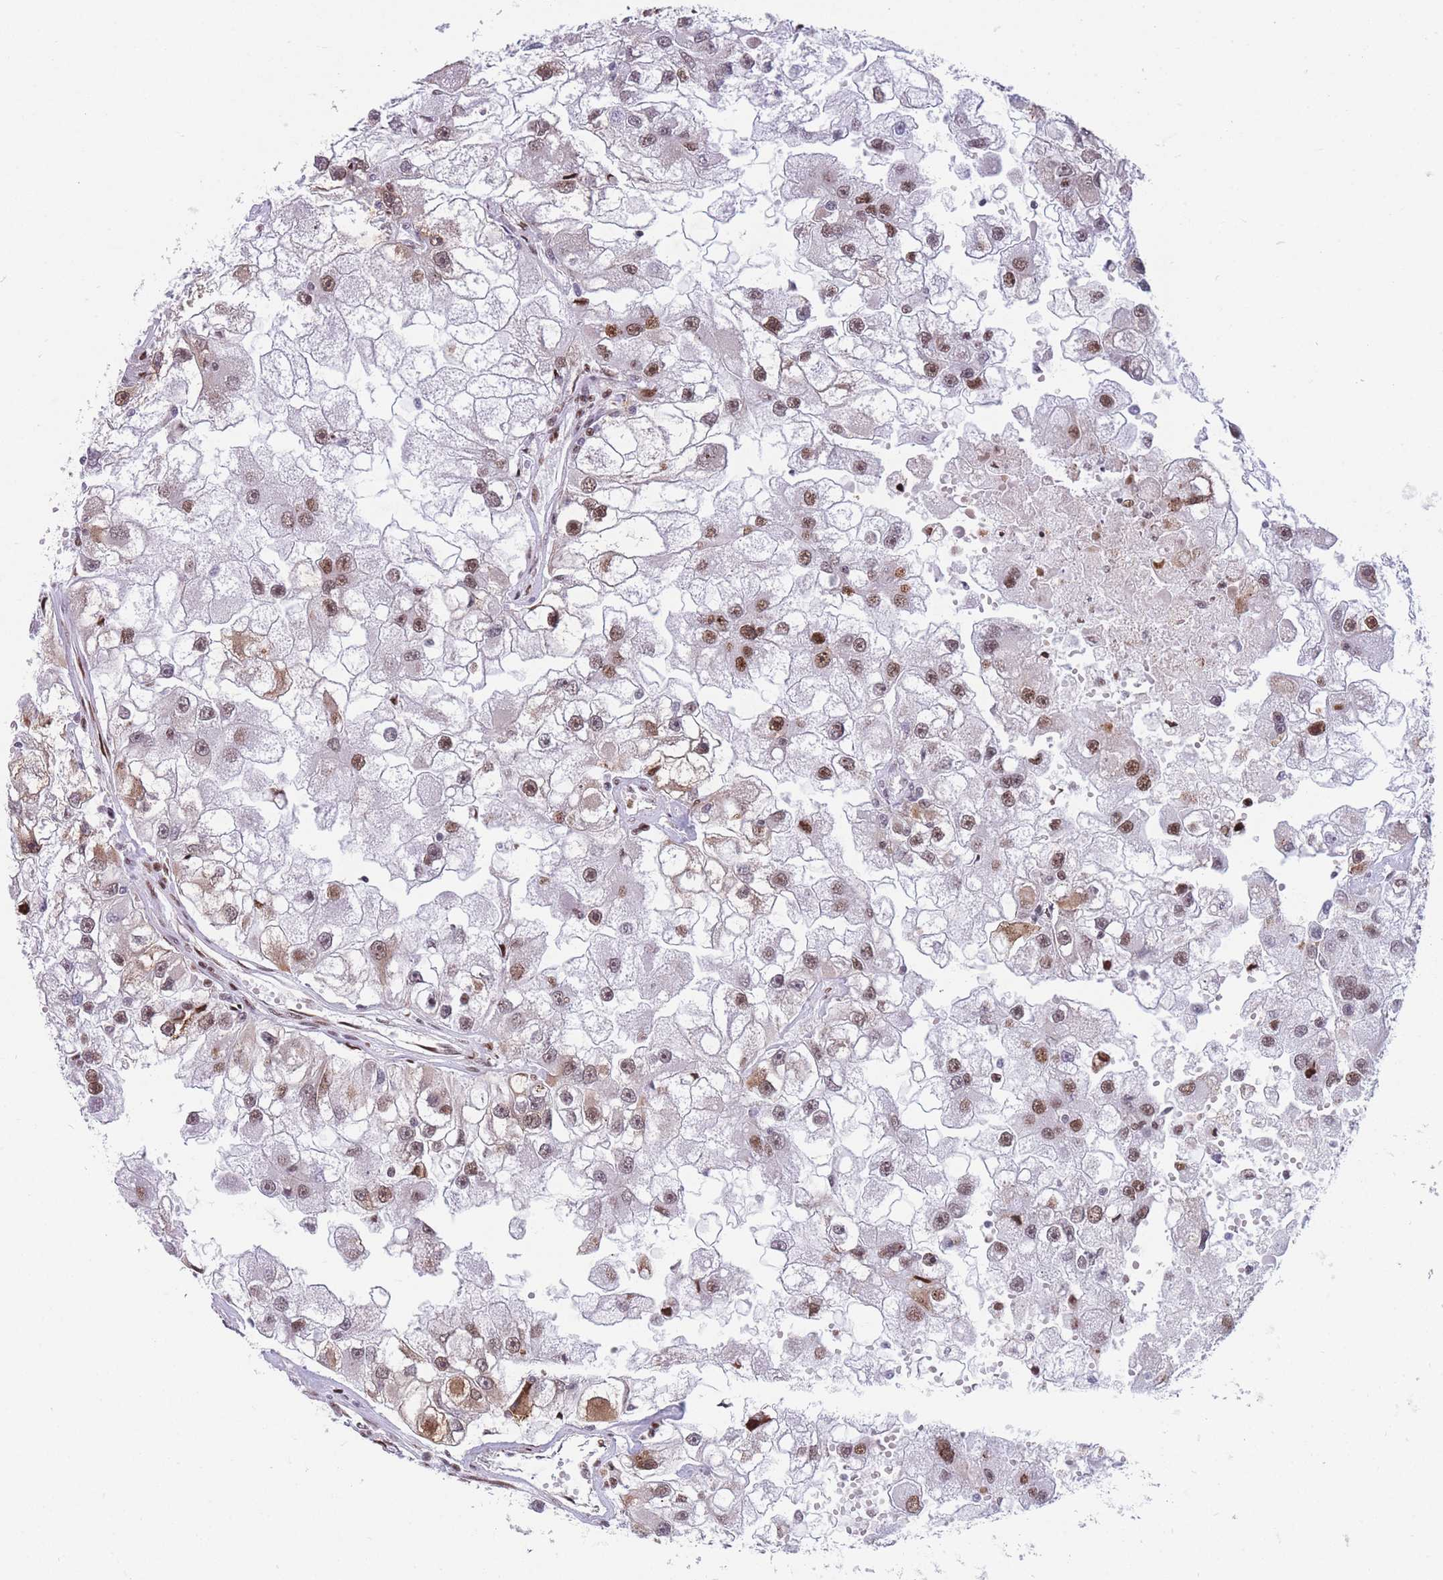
{"staining": {"intensity": "moderate", "quantity": "25%-75%", "location": "nuclear"}, "tissue": "renal cancer", "cell_type": "Tumor cells", "image_type": "cancer", "snomed": [{"axis": "morphology", "description": "Adenocarcinoma, NOS"}, {"axis": "topography", "description": "Kidney"}], "caption": "Tumor cells demonstrate medium levels of moderate nuclear positivity in approximately 25%-75% of cells in human renal cancer (adenocarcinoma).", "gene": "DNAJC3", "patient": {"sex": "male", "age": 63}}